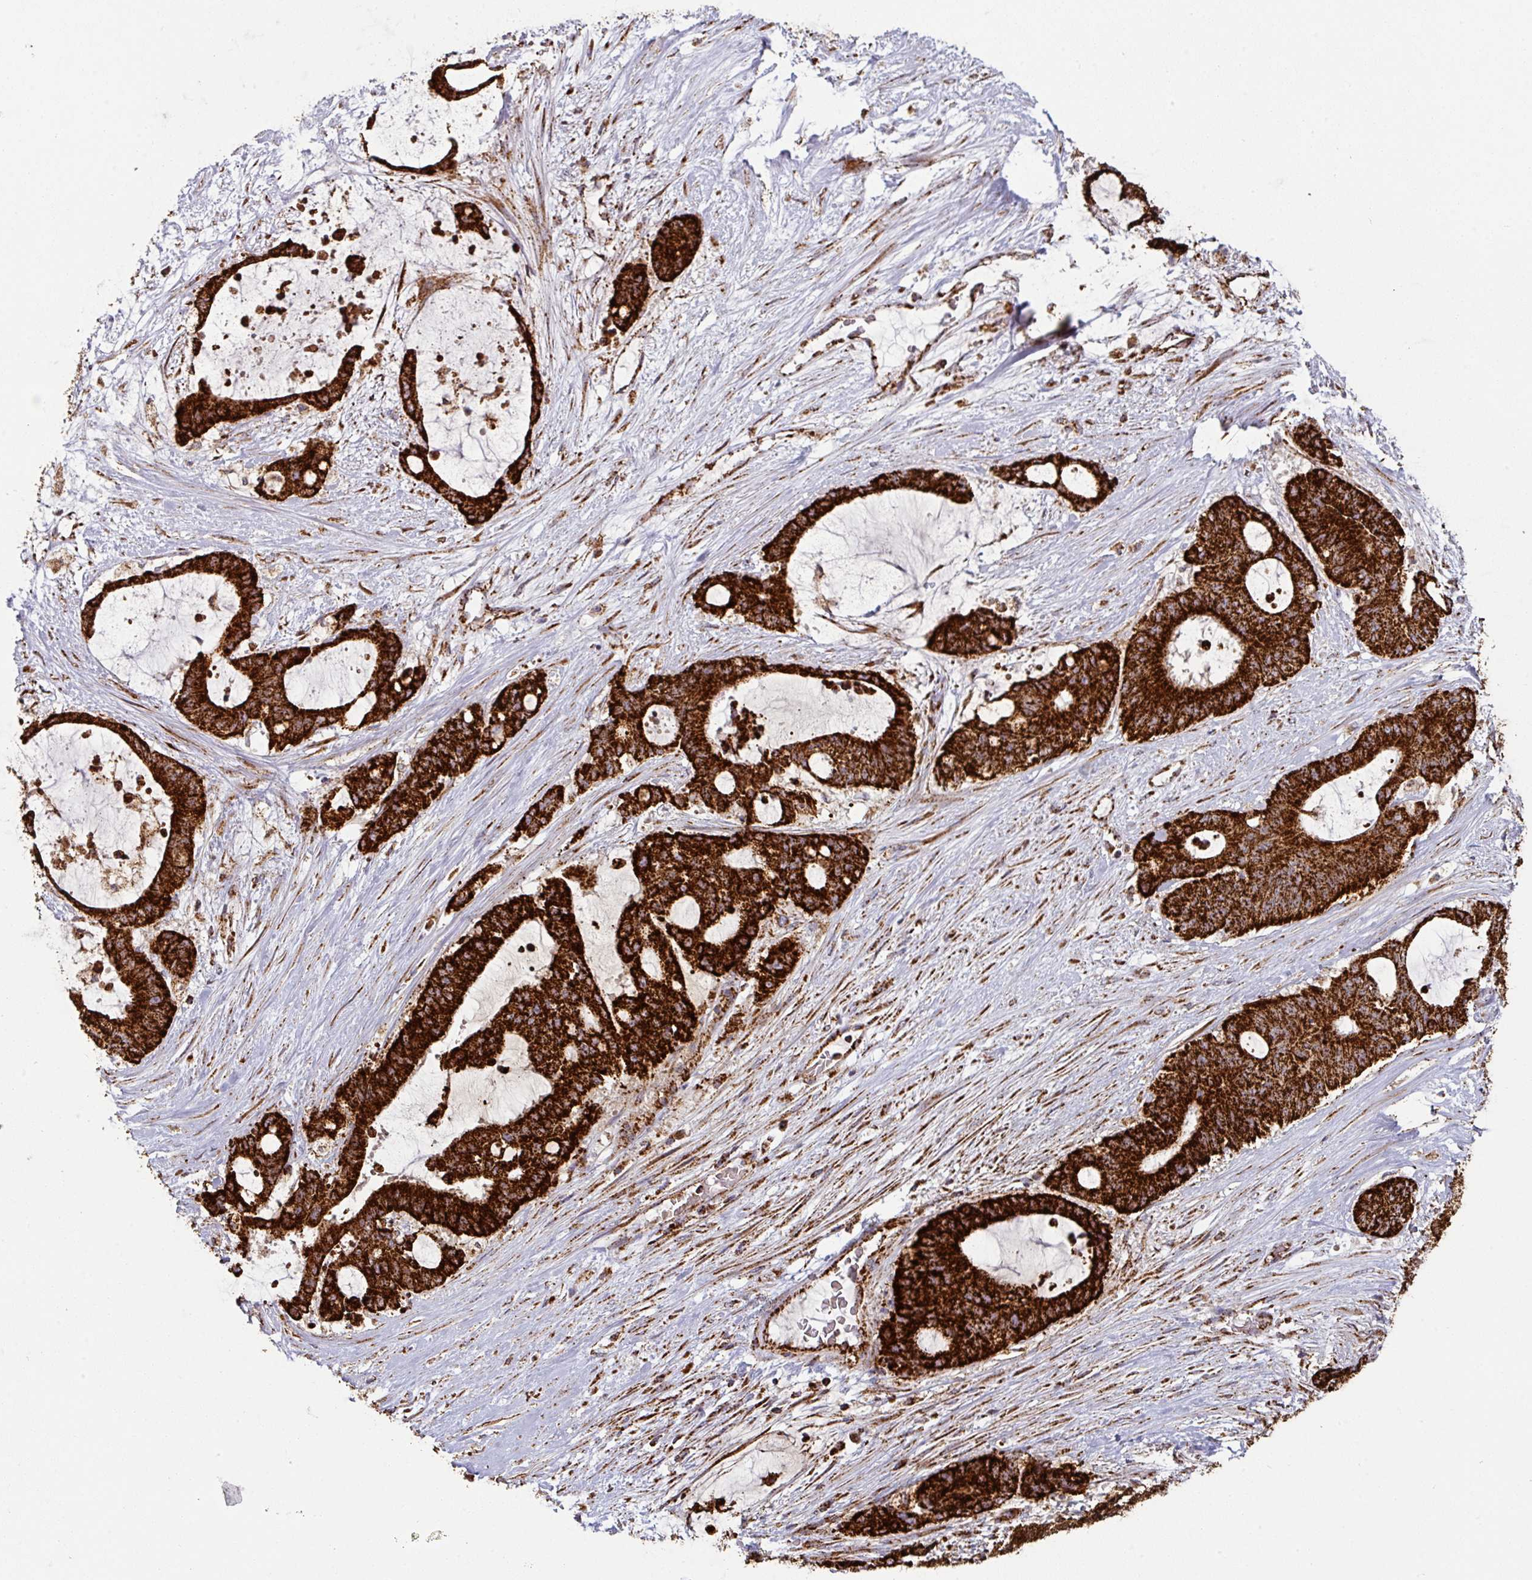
{"staining": {"intensity": "strong", "quantity": ">75%", "location": "cytoplasmic/membranous"}, "tissue": "liver cancer", "cell_type": "Tumor cells", "image_type": "cancer", "snomed": [{"axis": "morphology", "description": "Normal tissue, NOS"}, {"axis": "morphology", "description": "Cholangiocarcinoma"}, {"axis": "topography", "description": "Liver"}, {"axis": "topography", "description": "Peripheral nerve tissue"}], "caption": "Tumor cells show high levels of strong cytoplasmic/membranous positivity in approximately >75% of cells in human liver cancer.", "gene": "TRAP1", "patient": {"sex": "female", "age": 73}}